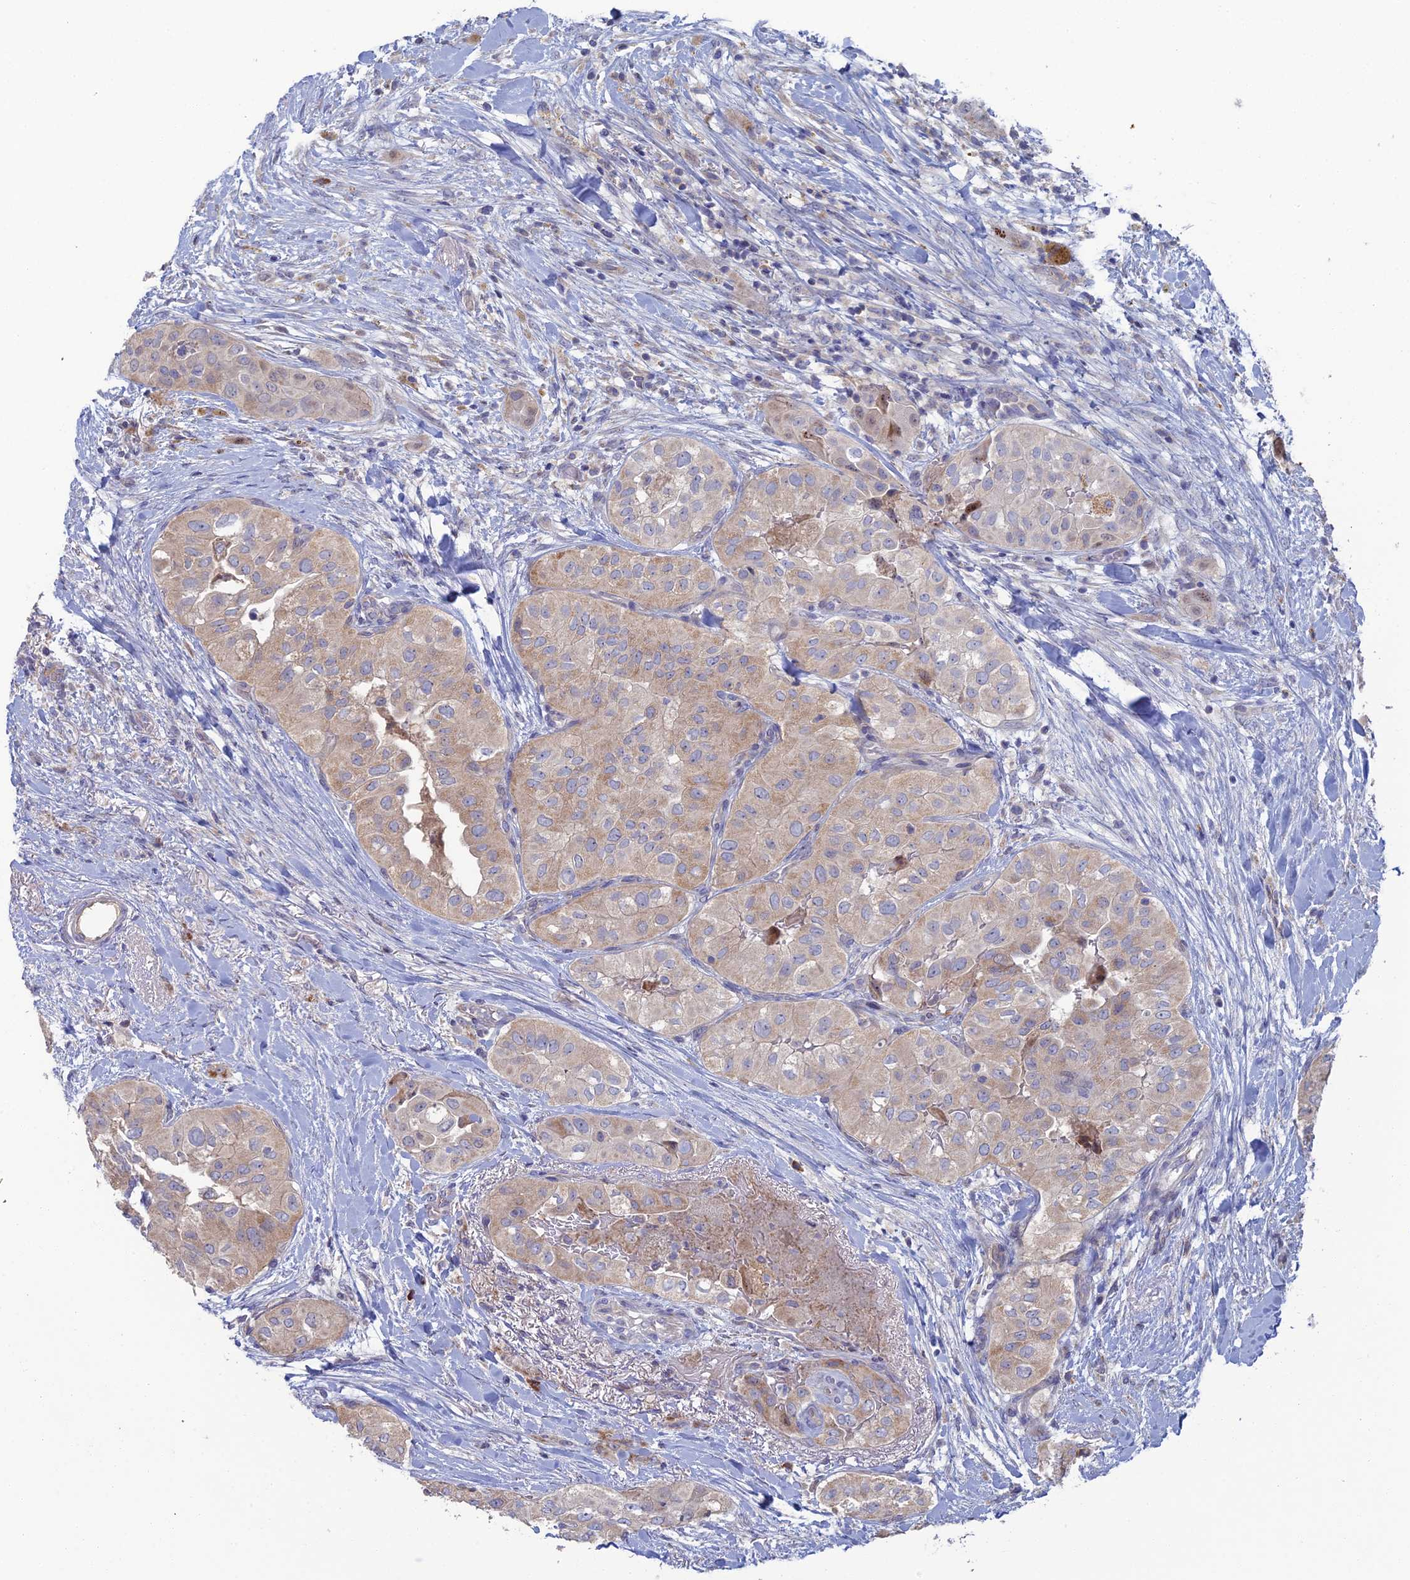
{"staining": {"intensity": "weak", "quantity": "25%-75%", "location": "cytoplasmic/membranous"}, "tissue": "head and neck cancer", "cell_type": "Tumor cells", "image_type": "cancer", "snomed": [{"axis": "morphology", "description": "Adenocarcinoma, NOS"}, {"axis": "topography", "description": "Head-Neck"}], "caption": "Immunohistochemistry (IHC) staining of head and neck cancer (adenocarcinoma), which exhibits low levels of weak cytoplasmic/membranous staining in about 25%-75% of tumor cells indicating weak cytoplasmic/membranous protein positivity. The staining was performed using DAB (brown) for protein detection and nuclei were counterstained in hematoxylin (blue).", "gene": "ARL16", "patient": {"sex": "male", "age": 66}}